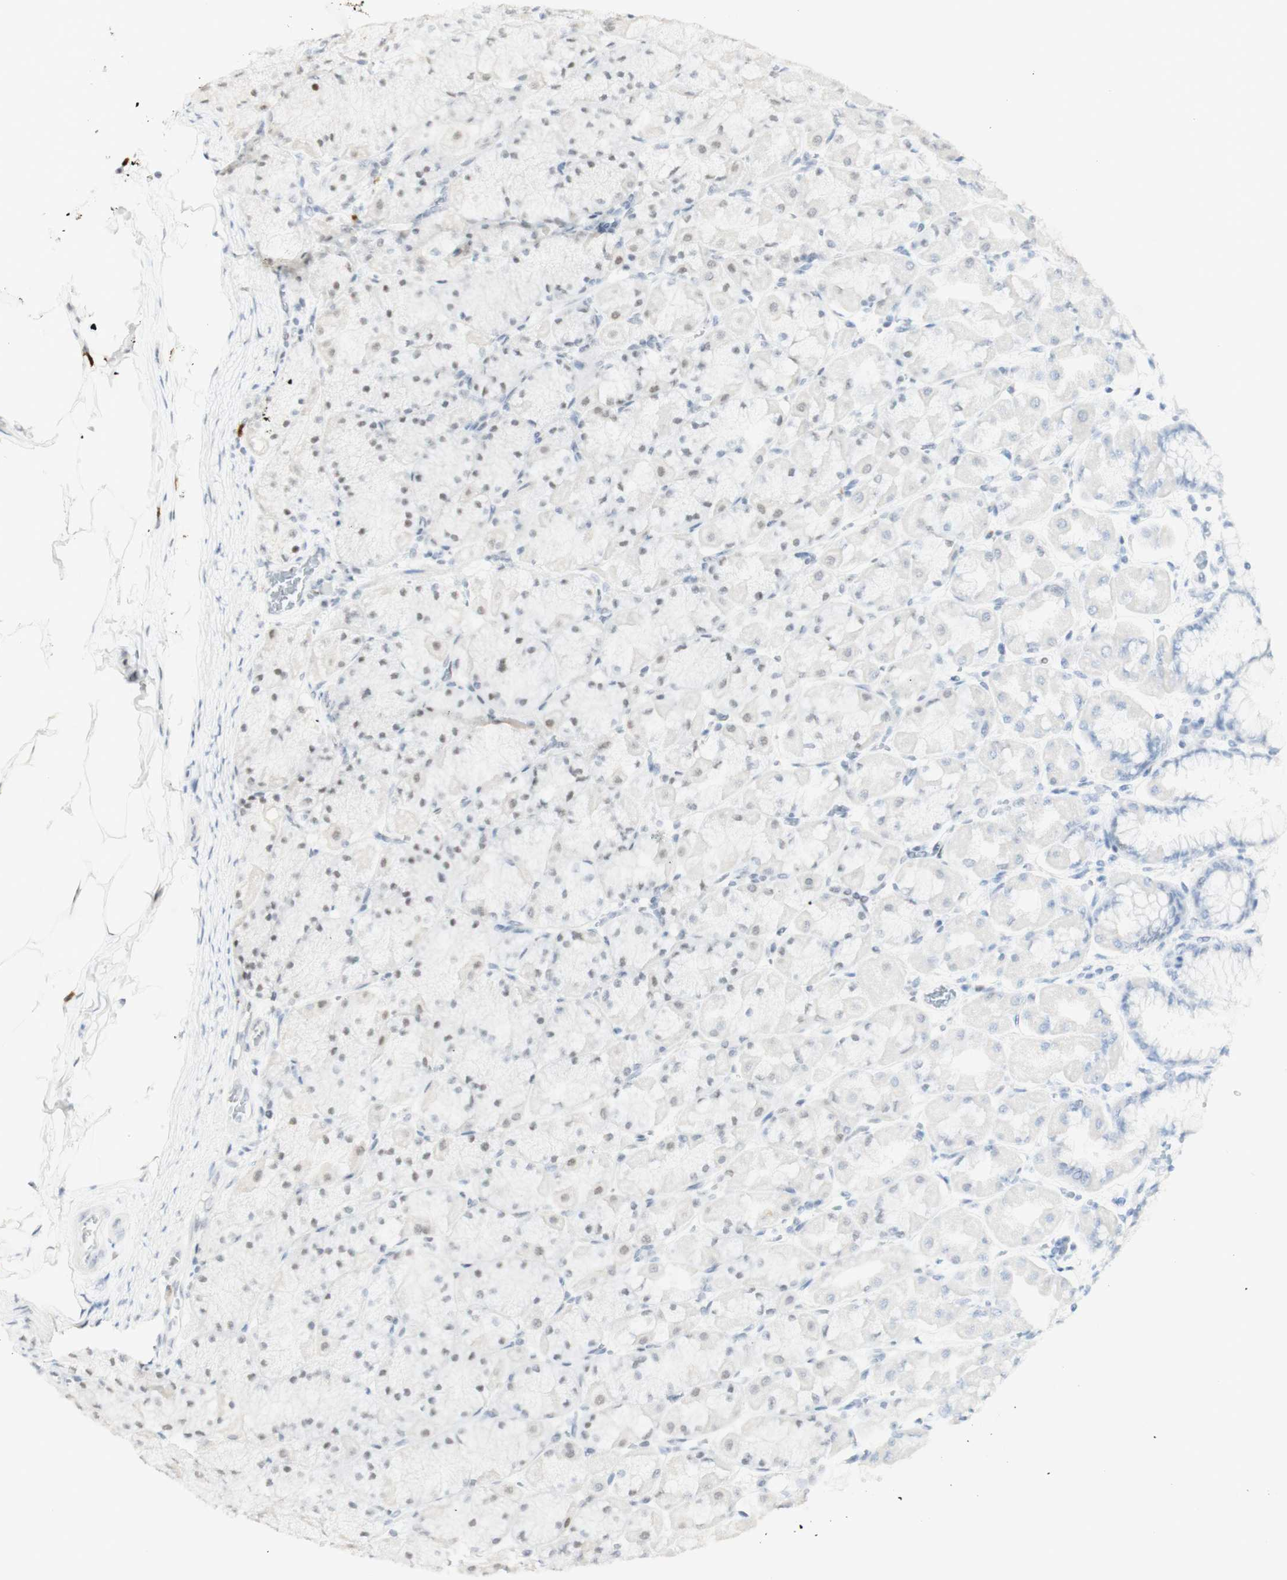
{"staining": {"intensity": "weak", "quantity": "25%-75%", "location": "nuclear"}, "tissue": "stomach", "cell_type": "Glandular cells", "image_type": "normal", "snomed": [{"axis": "morphology", "description": "Normal tissue, NOS"}, {"axis": "topography", "description": "Stomach, upper"}], "caption": "Stomach stained with DAB immunohistochemistry (IHC) demonstrates low levels of weak nuclear positivity in approximately 25%-75% of glandular cells.", "gene": "ZMYM6", "patient": {"sex": "female", "age": 56}}